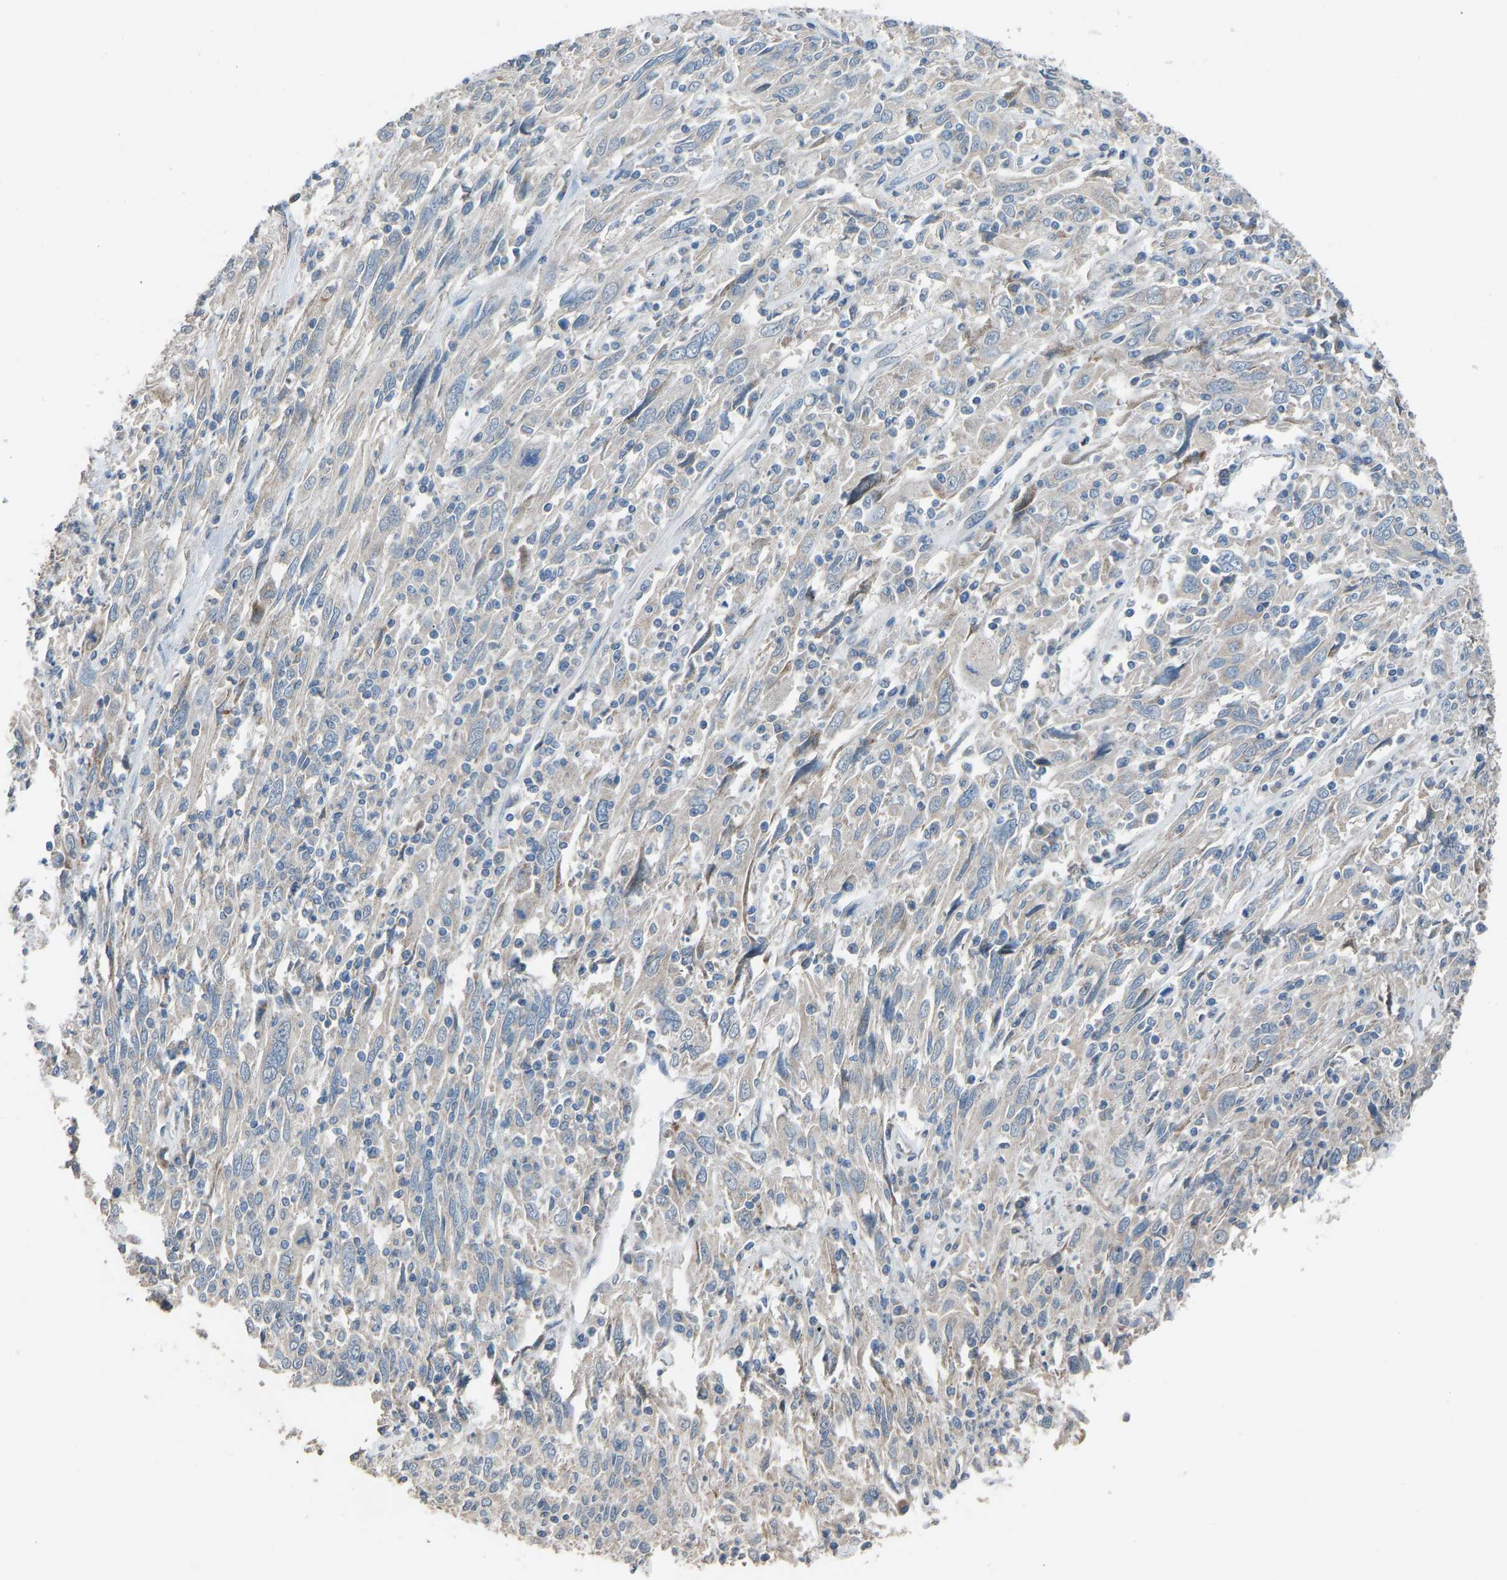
{"staining": {"intensity": "negative", "quantity": "none", "location": "none"}, "tissue": "cervical cancer", "cell_type": "Tumor cells", "image_type": "cancer", "snomed": [{"axis": "morphology", "description": "Squamous cell carcinoma, NOS"}, {"axis": "topography", "description": "Cervix"}], "caption": "Tumor cells are negative for brown protein staining in cervical cancer. (DAB immunohistochemistry (IHC) with hematoxylin counter stain).", "gene": "TGFBR3", "patient": {"sex": "female", "age": 46}}